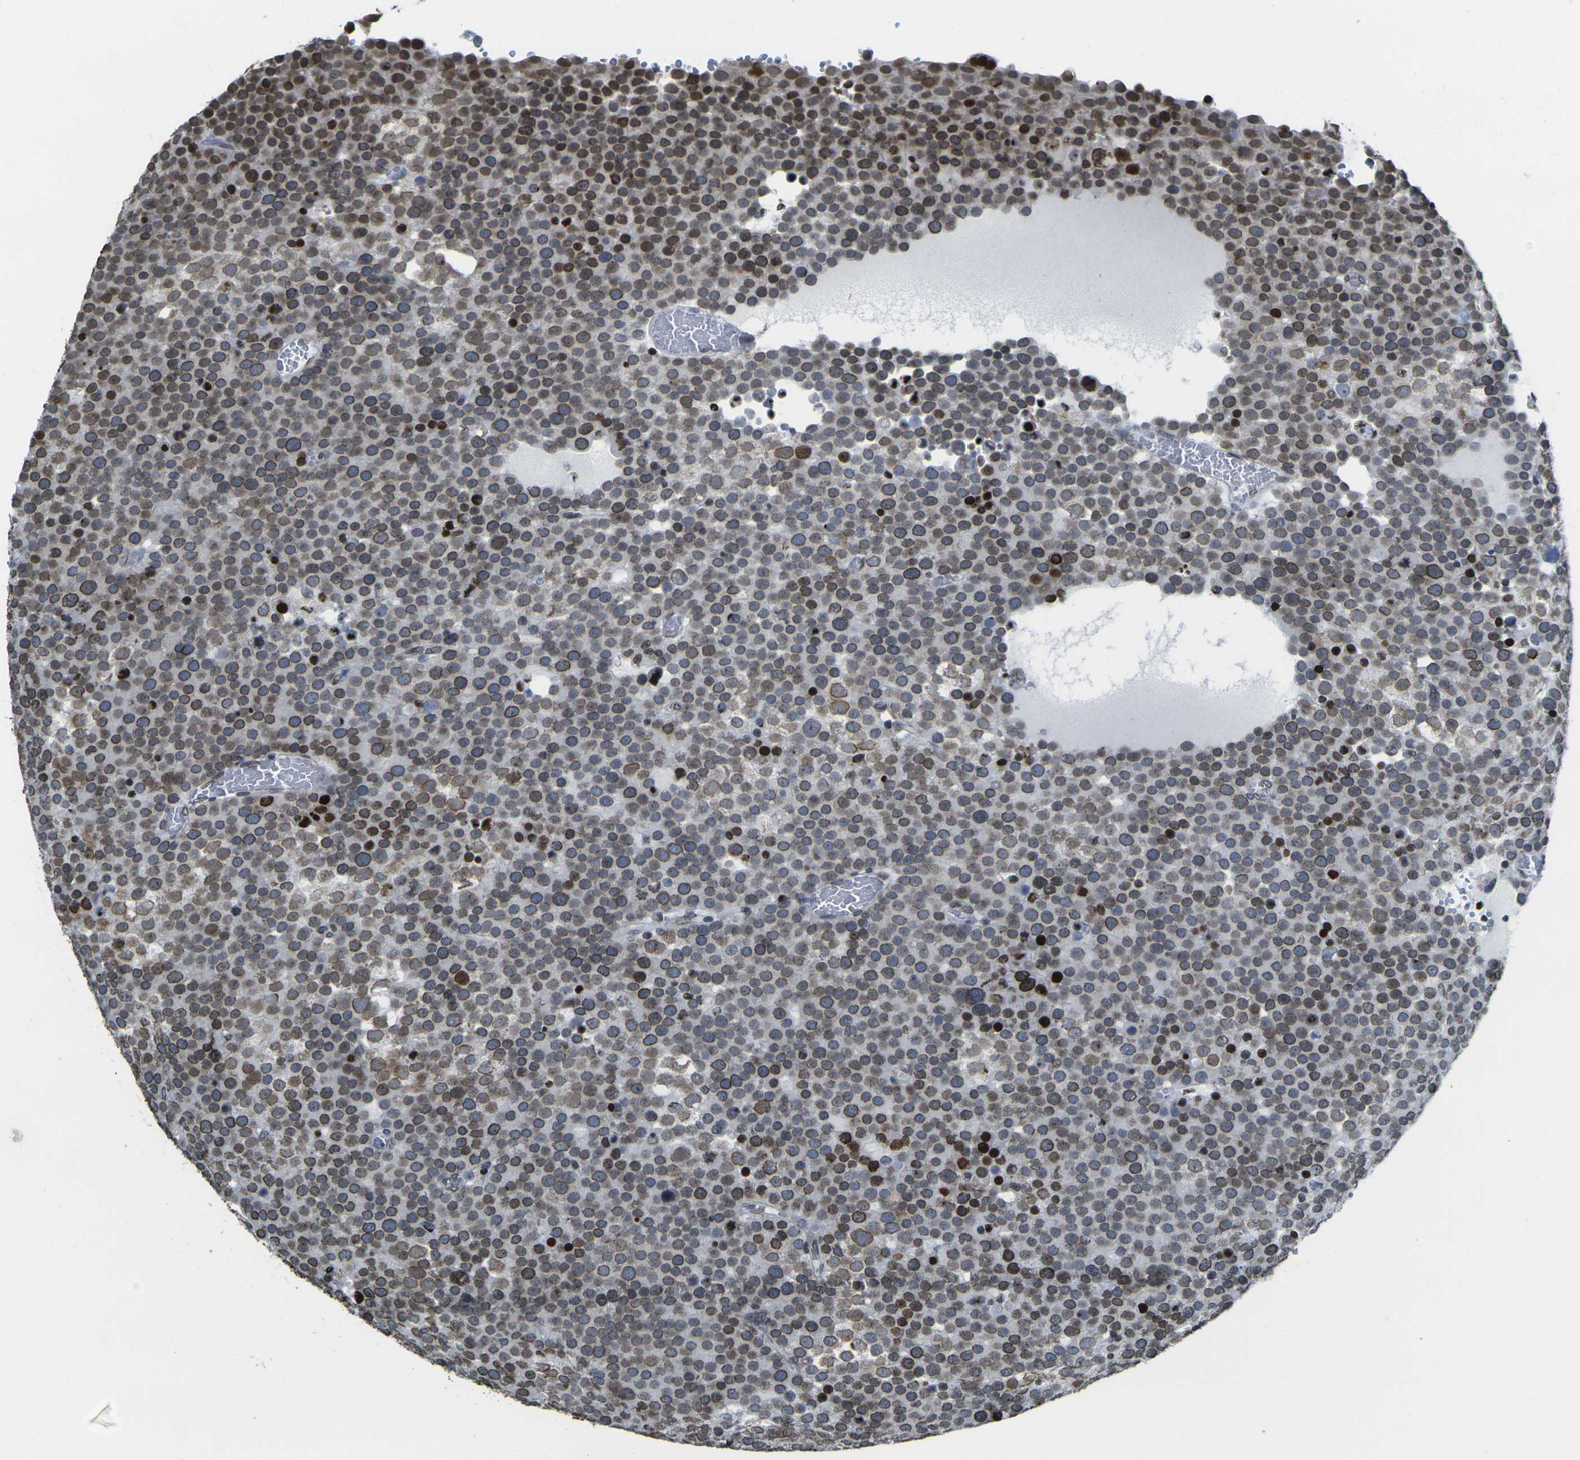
{"staining": {"intensity": "moderate", "quantity": ">75%", "location": "cytoplasmic/membranous,nuclear"}, "tissue": "testis cancer", "cell_type": "Tumor cells", "image_type": "cancer", "snomed": [{"axis": "morphology", "description": "Seminoma, NOS"}, {"axis": "topography", "description": "Testis"}], "caption": "IHC photomicrograph of seminoma (testis) stained for a protein (brown), which displays medium levels of moderate cytoplasmic/membranous and nuclear staining in approximately >75% of tumor cells.", "gene": "BRDT", "patient": {"sex": "male", "age": 71}}